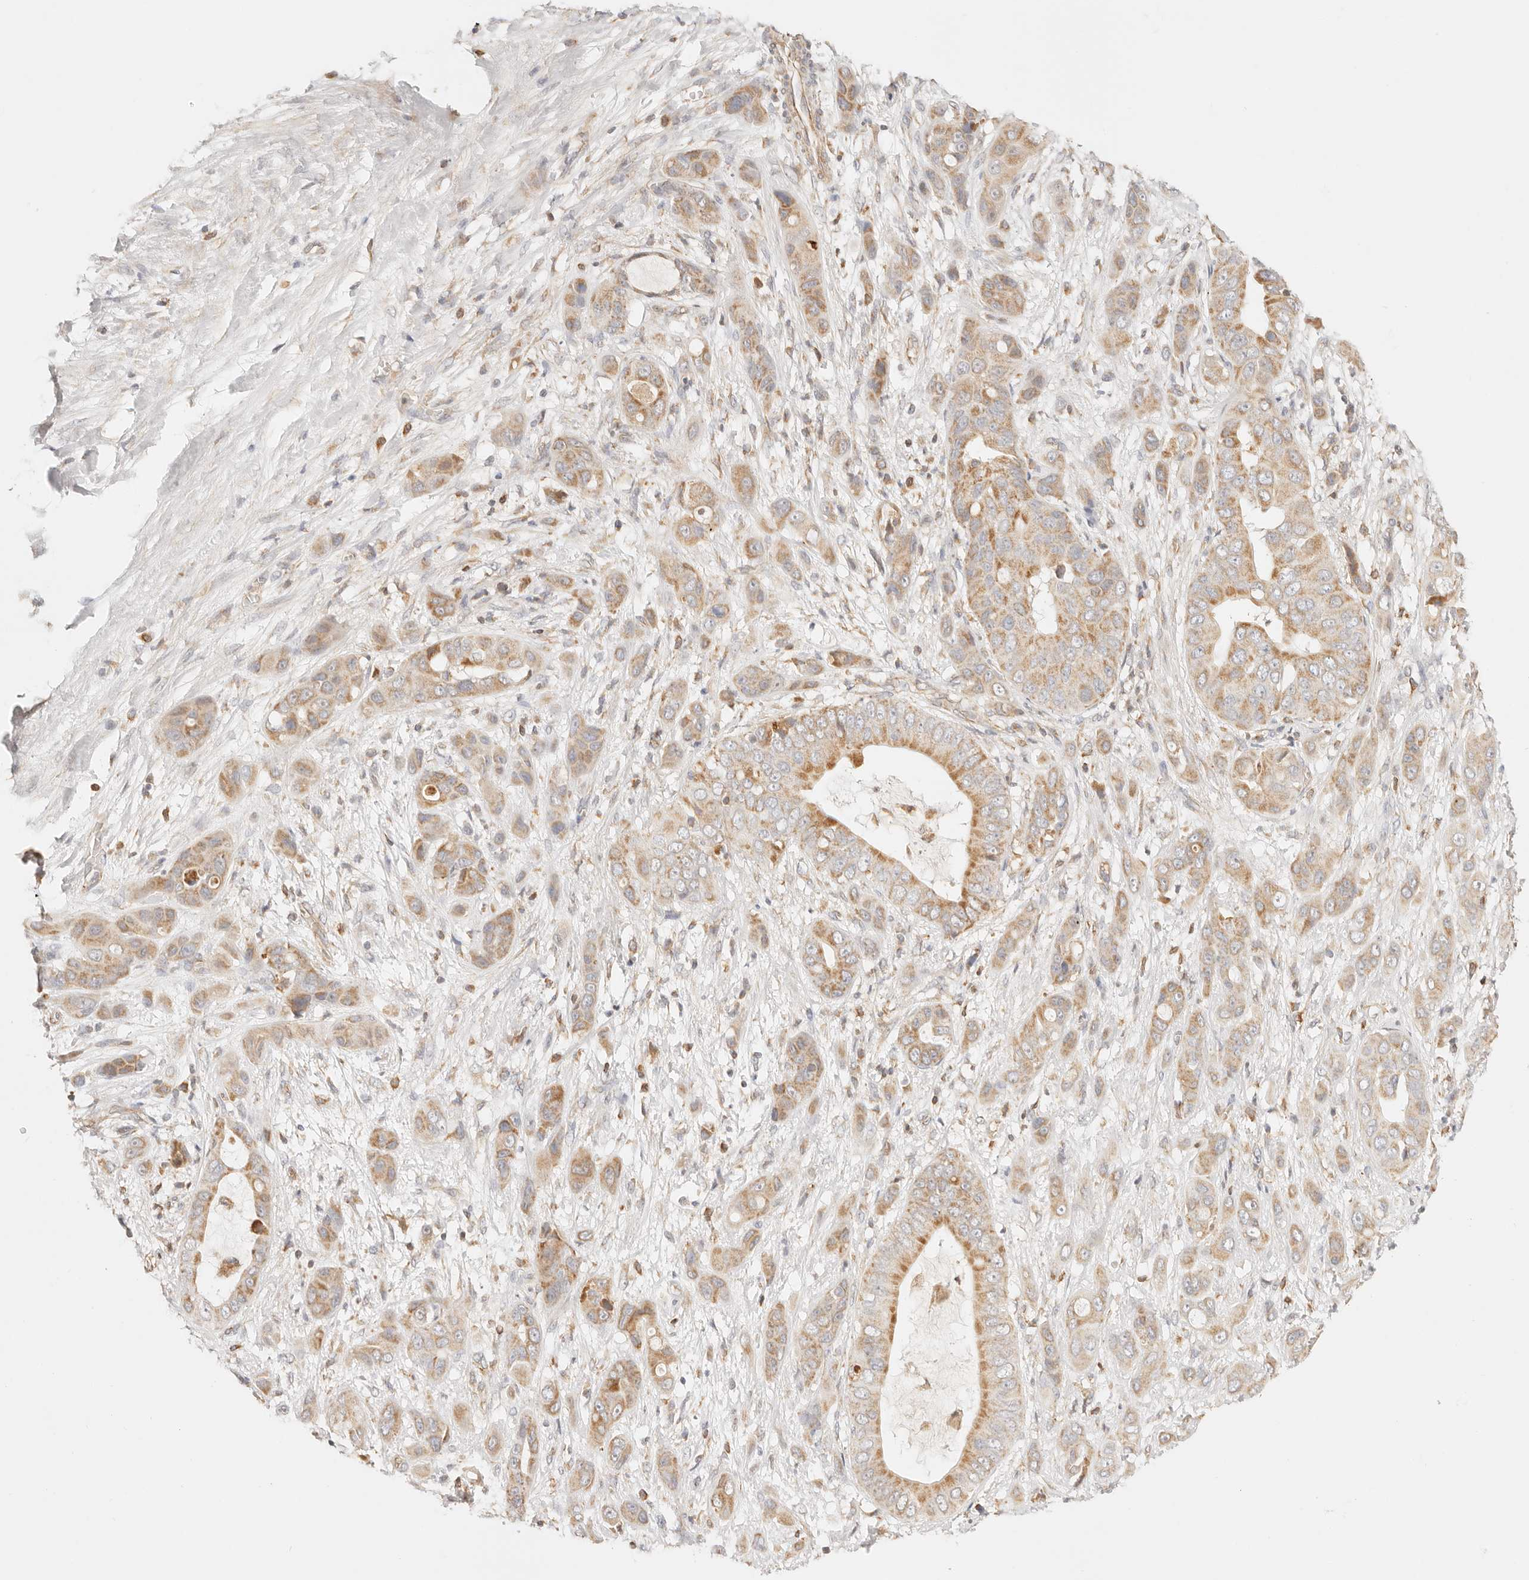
{"staining": {"intensity": "moderate", "quantity": ">75%", "location": "cytoplasmic/membranous"}, "tissue": "liver cancer", "cell_type": "Tumor cells", "image_type": "cancer", "snomed": [{"axis": "morphology", "description": "Cholangiocarcinoma"}, {"axis": "topography", "description": "Liver"}], "caption": "Brown immunohistochemical staining in human liver cancer displays moderate cytoplasmic/membranous positivity in approximately >75% of tumor cells.", "gene": "ZC3H11A", "patient": {"sex": "female", "age": 52}}